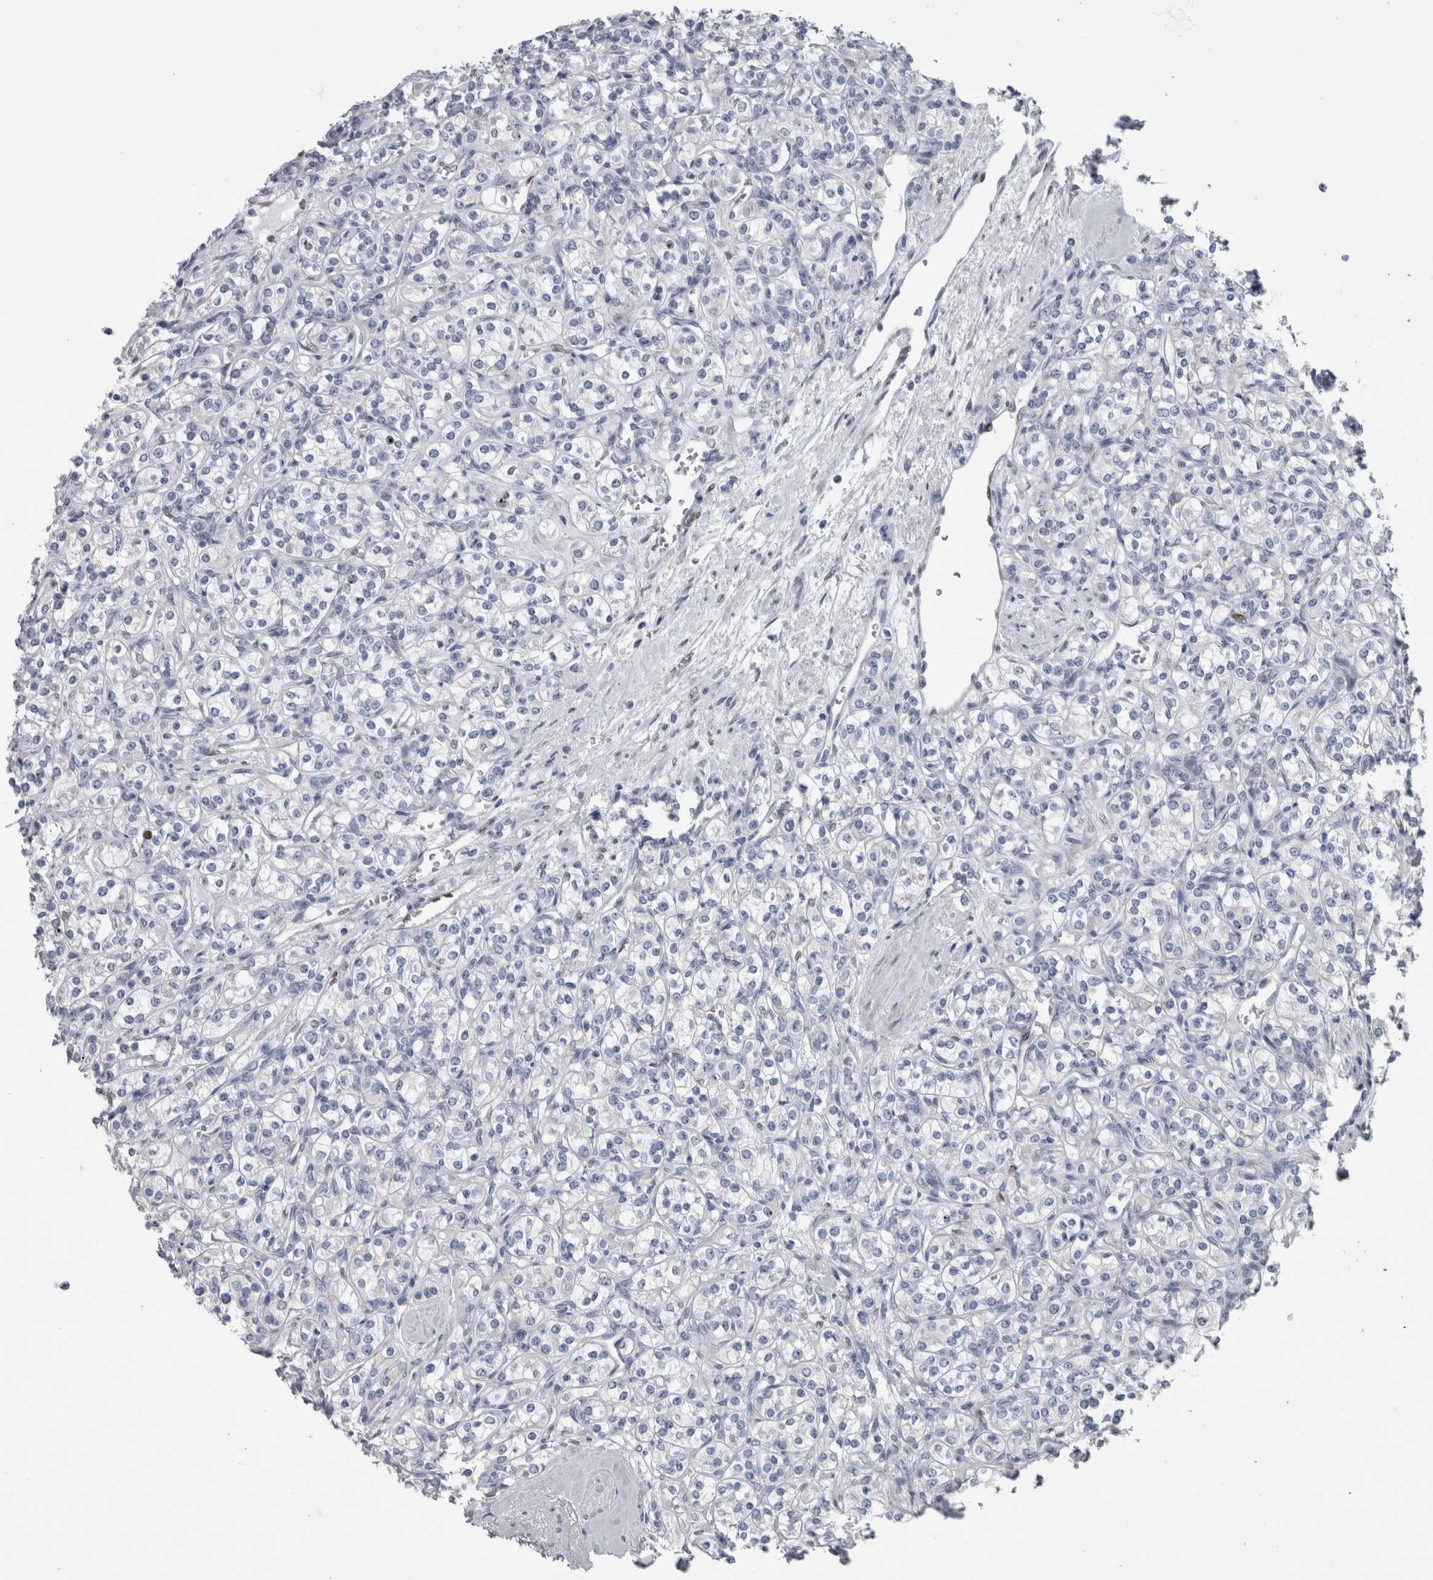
{"staining": {"intensity": "negative", "quantity": "none", "location": "none"}, "tissue": "renal cancer", "cell_type": "Tumor cells", "image_type": "cancer", "snomed": [{"axis": "morphology", "description": "Adenocarcinoma, NOS"}, {"axis": "topography", "description": "Kidney"}], "caption": "Immunohistochemistry (IHC) micrograph of human renal cancer stained for a protein (brown), which reveals no positivity in tumor cells.", "gene": "IL33", "patient": {"sex": "male", "age": 77}}